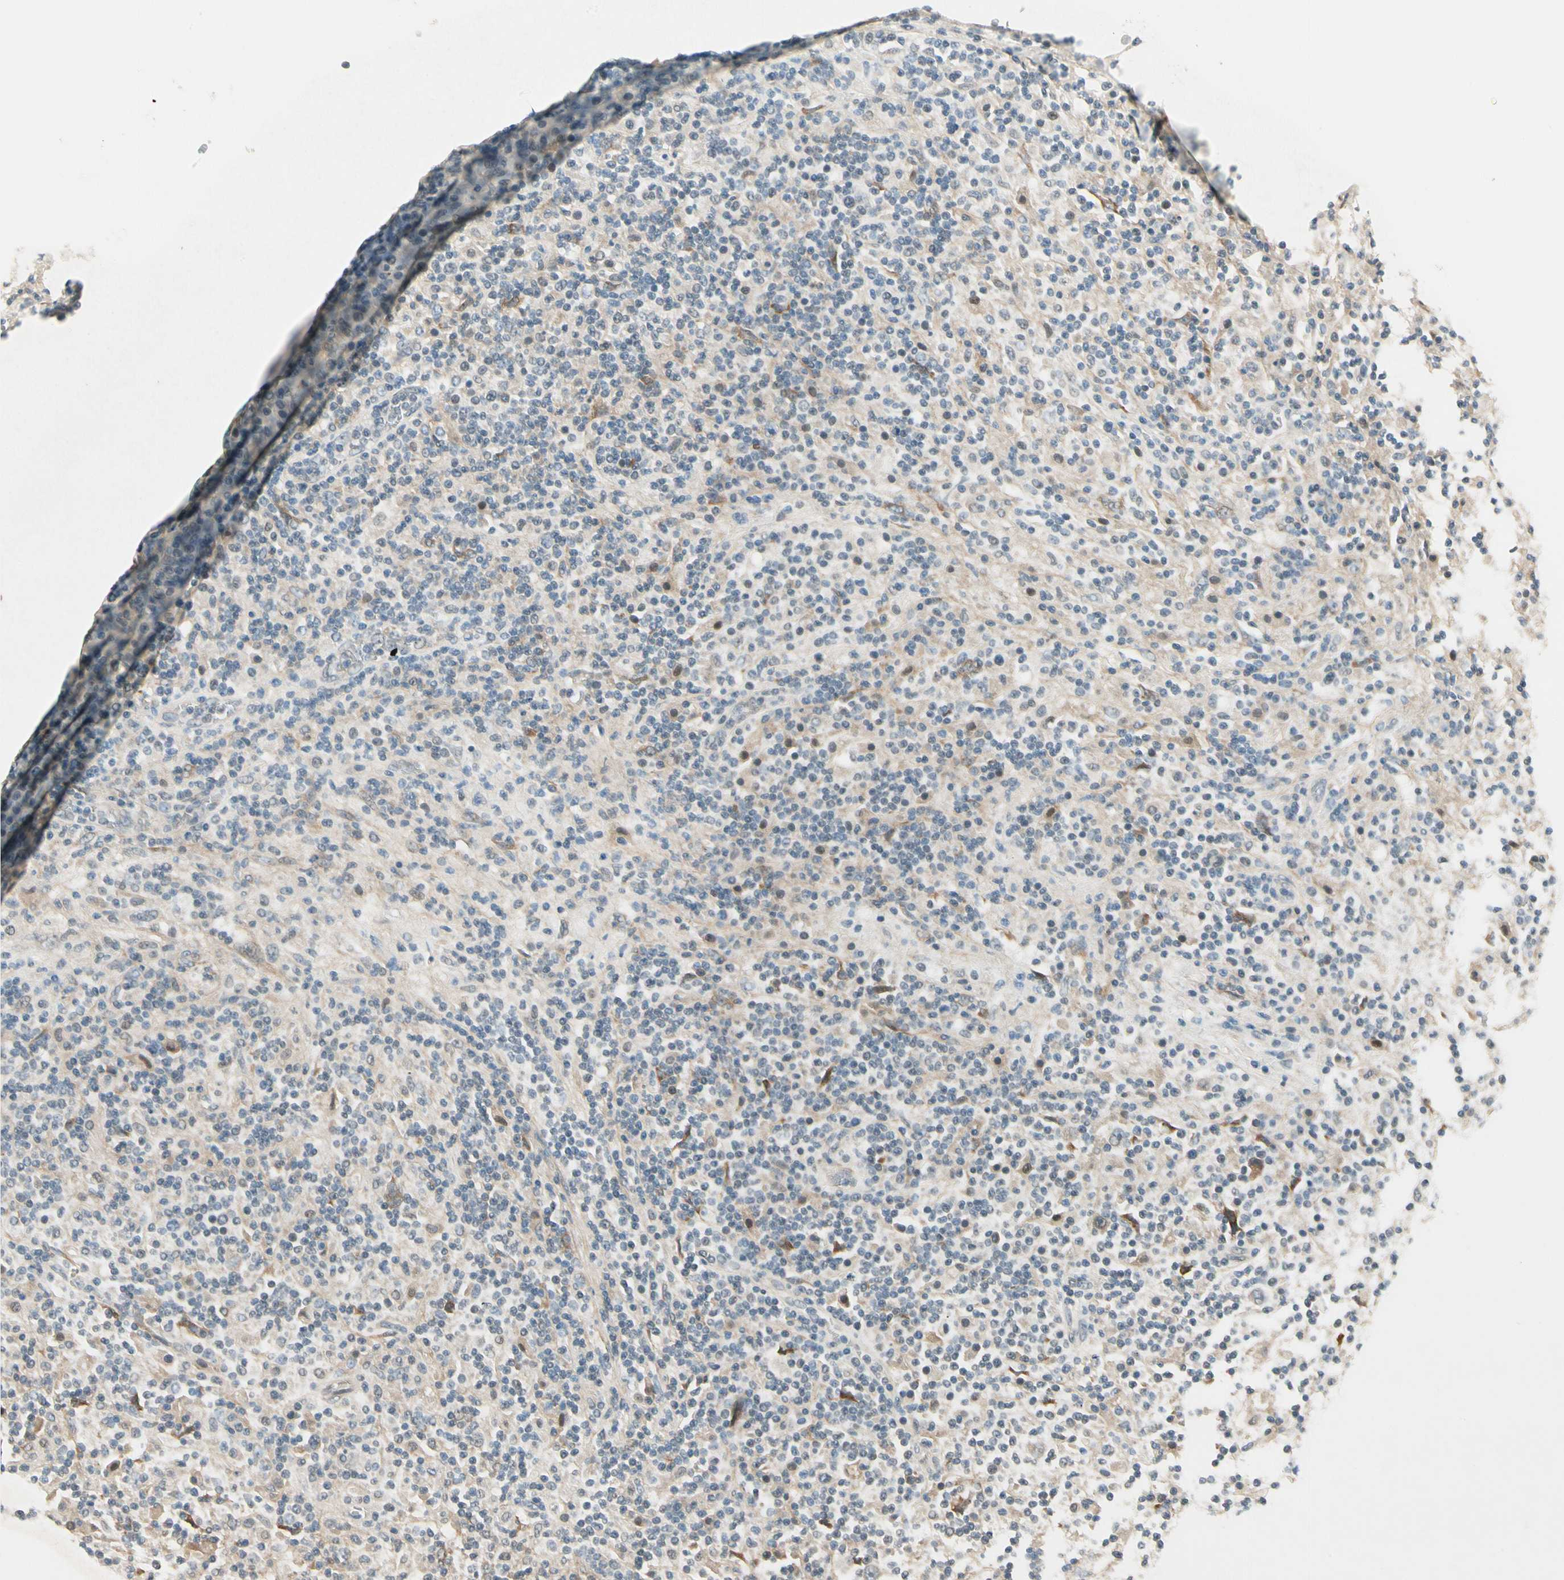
{"staining": {"intensity": "negative", "quantity": "none", "location": "none"}, "tissue": "lymphoma", "cell_type": "Tumor cells", "image_type": "cancer", "snomed": [{"axis": "morphology", "description": "Hodgkin's disease, NOS"}, {"axis": "topography", "description": "Lymph node"}], "caption": "A histopathology image of human lymphoma is negative for staining in tumor cells.", "gene": "EPHB3", "patient": {"sex": "male", "age": 70}}